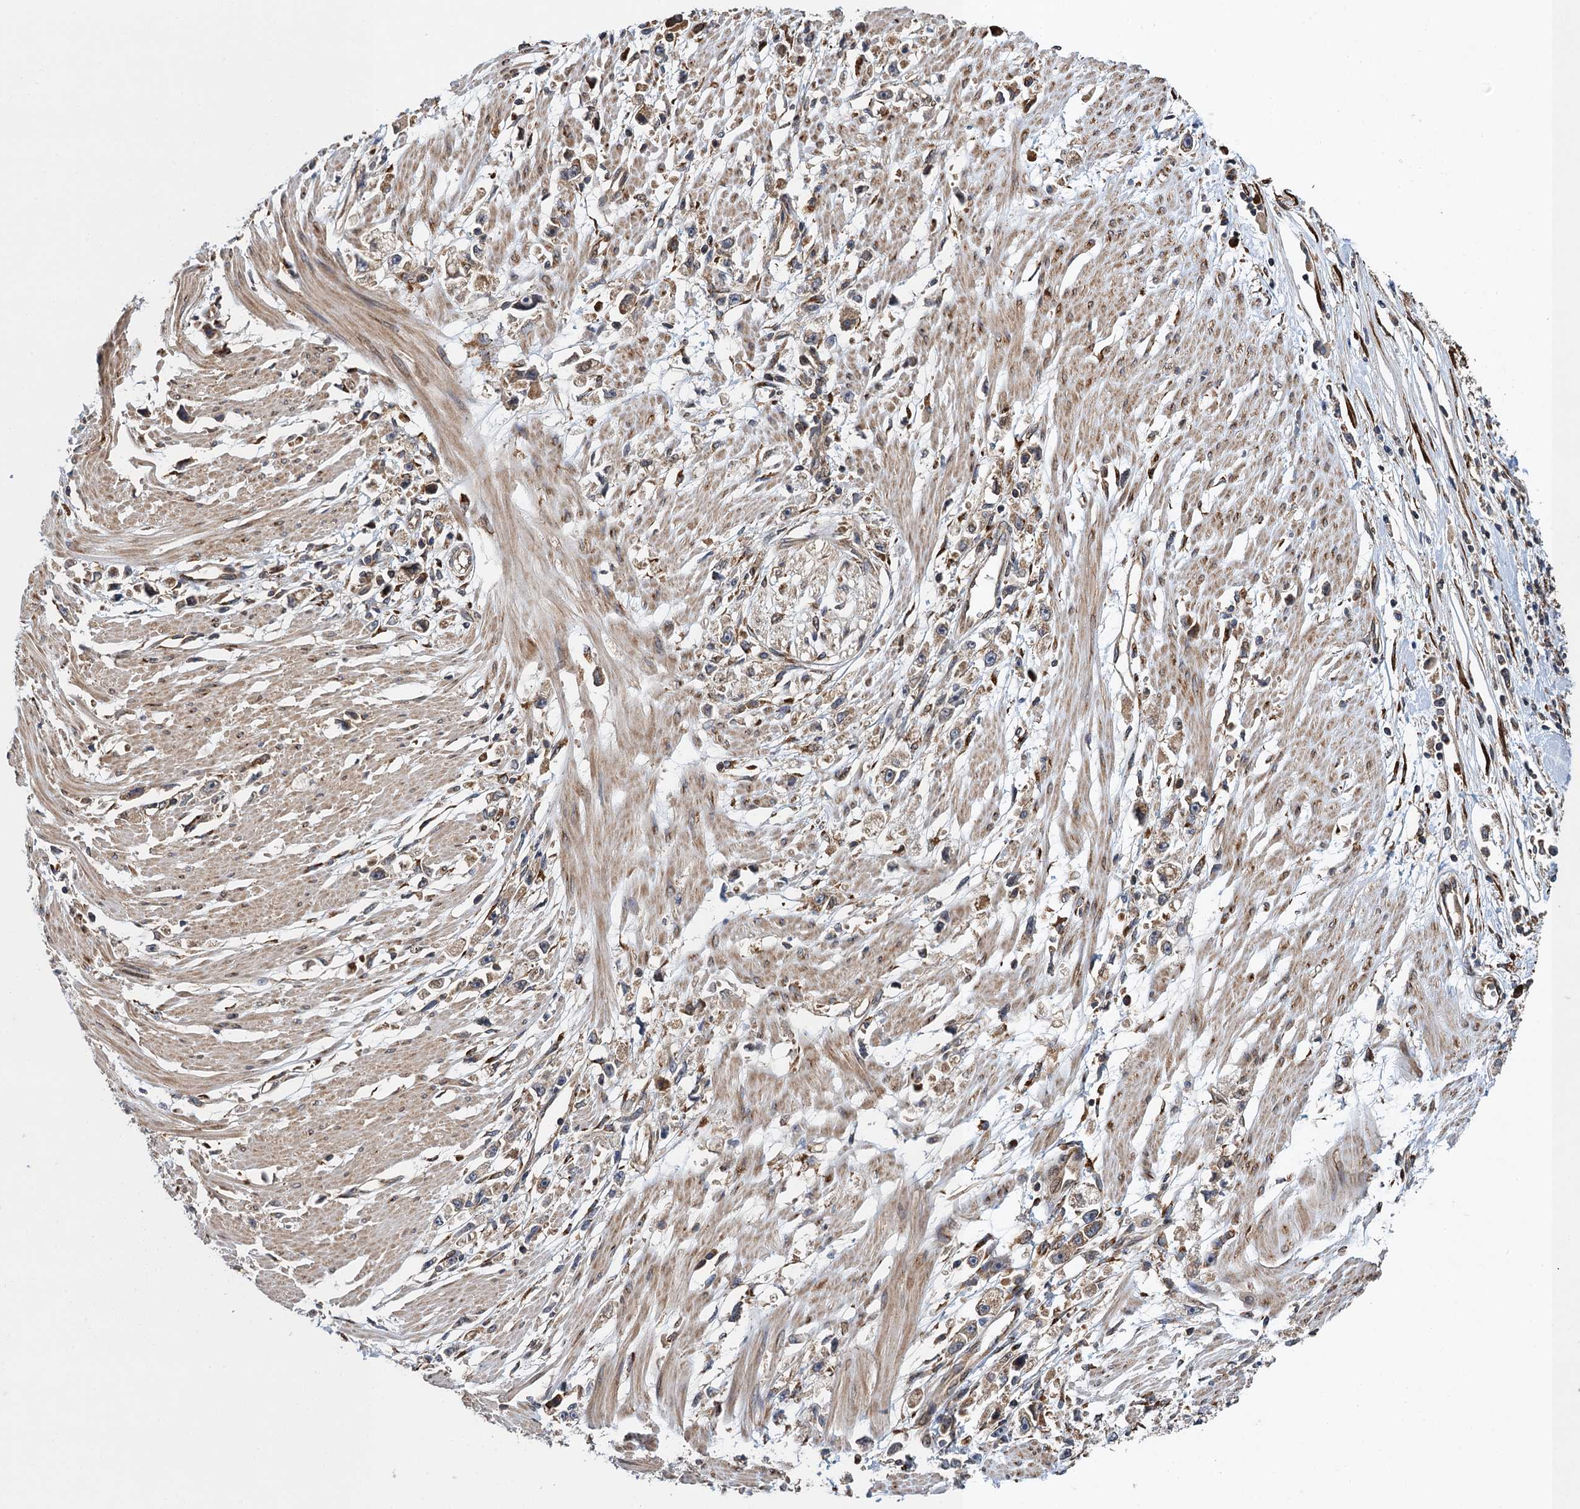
{"staining": {"intensity": "moderate", "quantity": ">75%", "location": "cytoplasmic/membranous"}, "tissue": "stomach cancer", "cell_type": "Tumor cells", "image_type": "cancer", "snomed": [{"axis": "morphology", "description": "Adenocarcinoma, NOS"}, {"axis": "topography", "description": "Stomach"}], "caption": "A photomicrograph of human adenocarcinoma (stomach) stained for a protein exhibits moderate cytoplasmic/membranous brown staining in tumor cells.", "gene": "MDM1", "patient": {"sex": "female", "age": 59}}